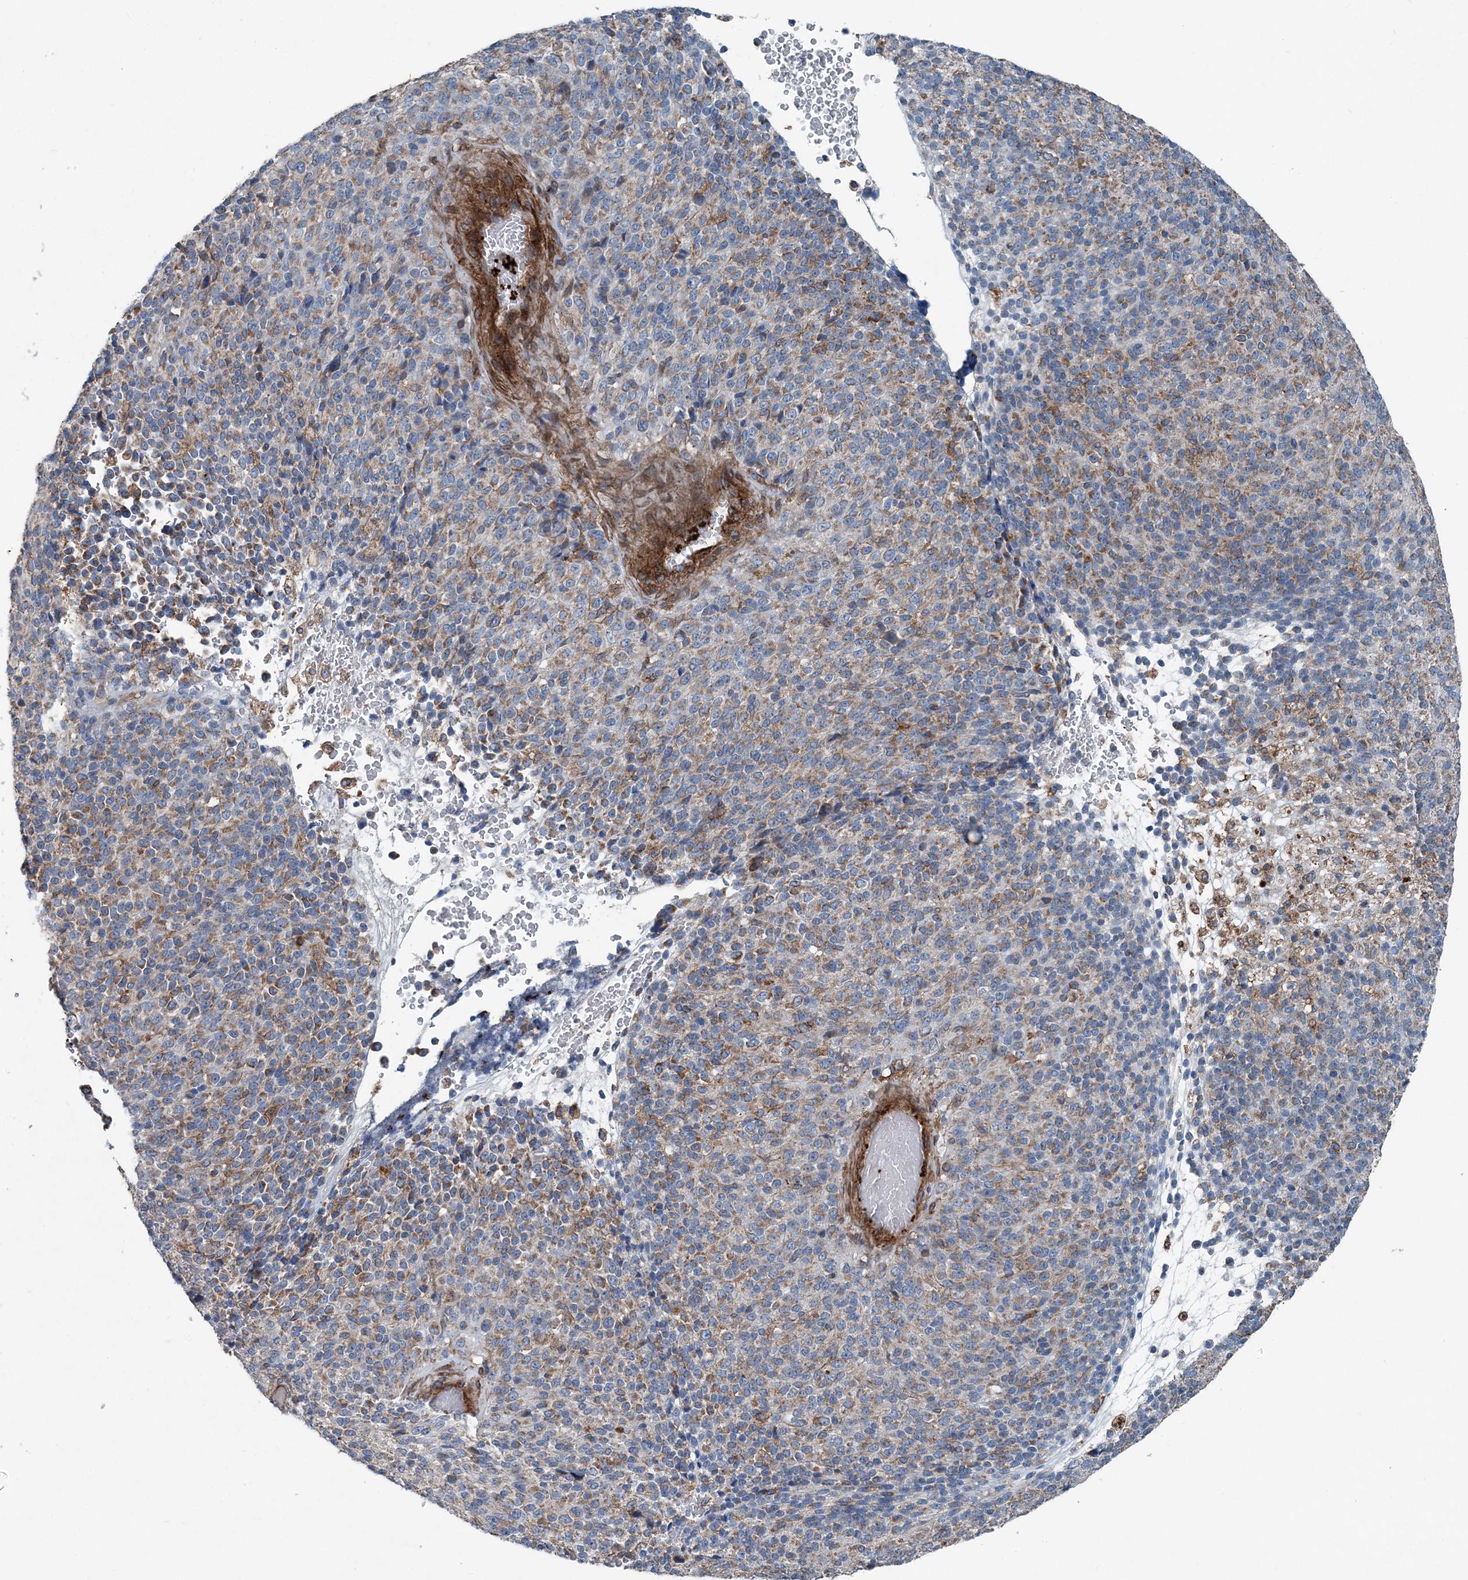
{"staining": {"intensity": "weak", "quantity": "25%-75%", "location": "cytoplasmic/membranous"}, "tissue": "melanoma", "cell_type": "Tumor cells", "image_type": "cancer", "snomed": [{"axis": "morphology", "description": "Malignant melanoma, Metastatic site"}, {"axis": "topography", "description": "Brain"}], "caption": "The image displays staining of melanoma, revealing weak cytoplasmic/membranous protein staining (brown color) within tumor cells. (DAB (3,3'-diaminobenzidine) = brown stain, brightfield microscopy at high magnification).", "gene": "DGUOK", "patient": {"sex": "female", "age": 56}}